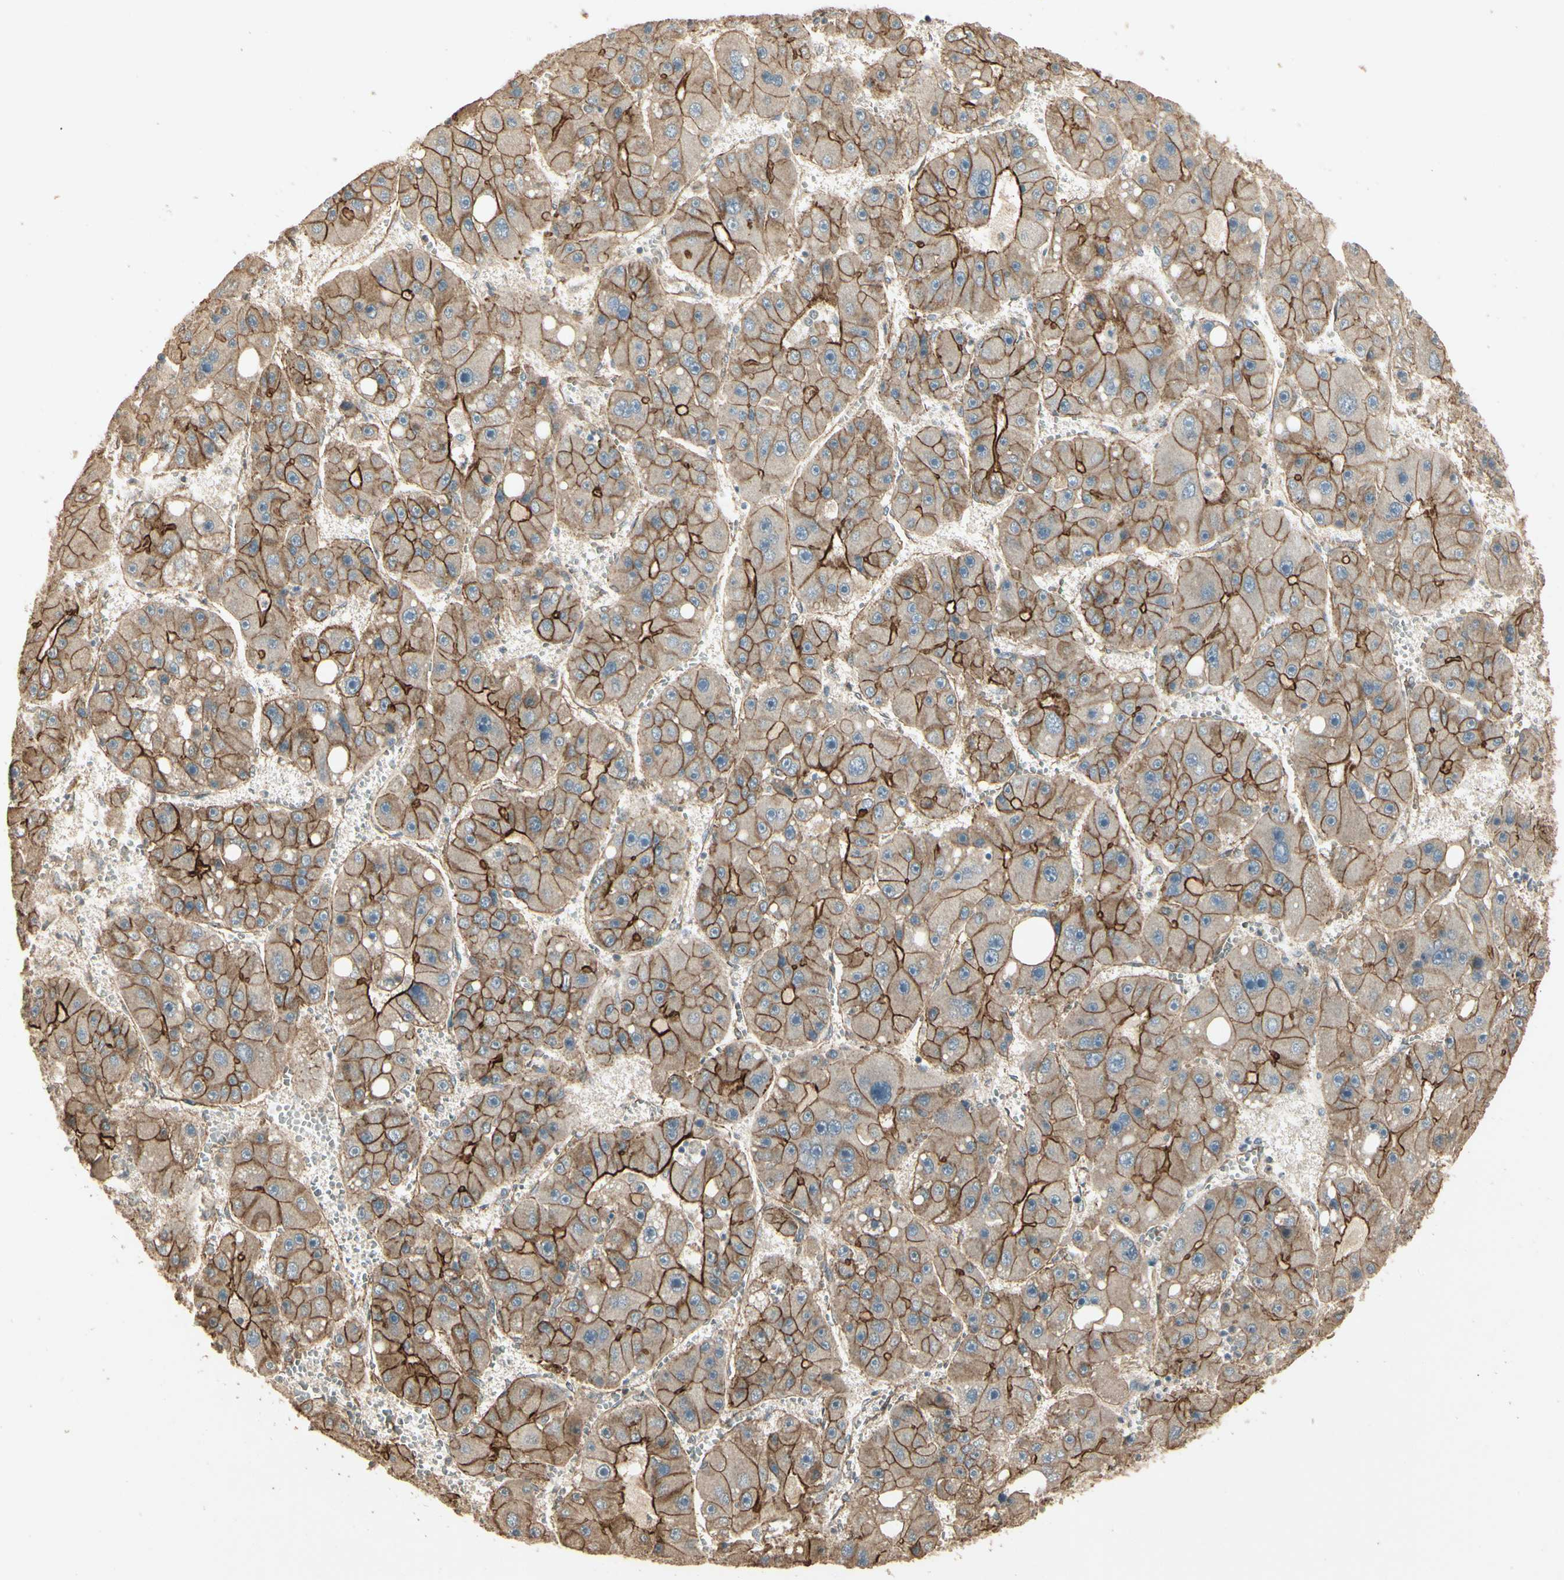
{"staining": {"intensity": "strong", "quantity": ">75%", "location": "cytoplasmic/membranous"}, "tissue": "liver cancer", "cell_type": "Tumor cells", "image_type": "cancer", "snomed": [{"axis": "morphology", "description": "Carcinoma, Hepatocellular, NOS"}, {"axis": "topography", "description": "Liver"}], "caption": "Immunohistochemistry (IHC) (DAB) staining of human liver cancer (hepatocellular carcinoma) shows strong cytoplasmic/membranous protein positivity in approximately >75% of tumor cells. Nuclei are stained in blue.", "gene": "RNF180", "patient": {"sex": "female", "age": 61}}